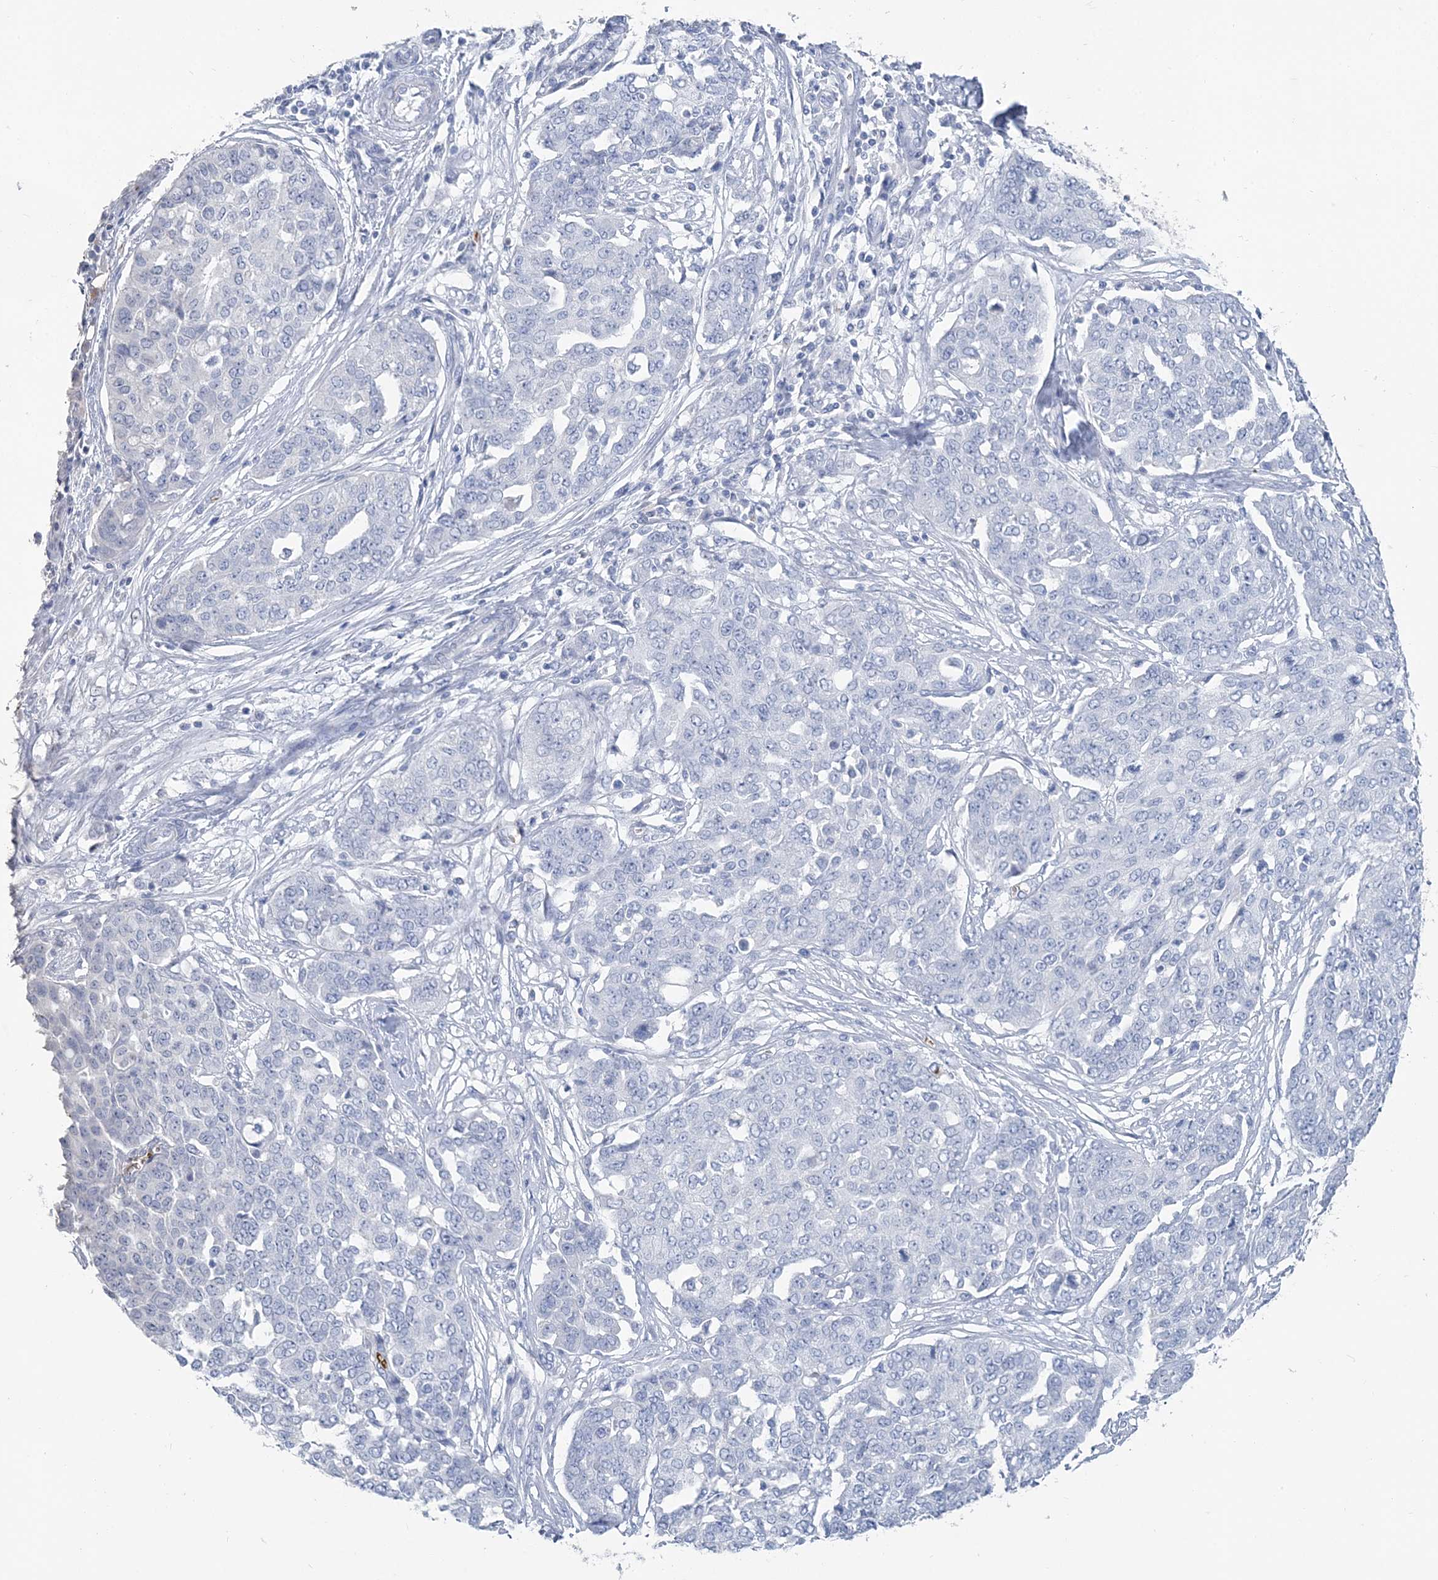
{"staining": {"intensity": "negative", "quantity": "none", "location": "none"}, "tissue": "ovarian cancer", "cell_type": "Tumor cells", "image_type": "cancer", "snomed": [{"axis": "morphology", "description": "Cystadenocarcinoma, serous, NOS"}, {"axis": "topography", "description": "Soft tissue"}, {"axis": "topography", "description": "Ovary"}], "caption": "IHC image of ovarian cancer stained for a protein (brown), which shows no staining in tumor cells. (Stains: DAB immunohistochemistry with hematoxylin counter stain, Microscopy: brightfield microscopy at high magnification).", "gene": "HBA2", "patient": {"sex": "female", "age": 57}}